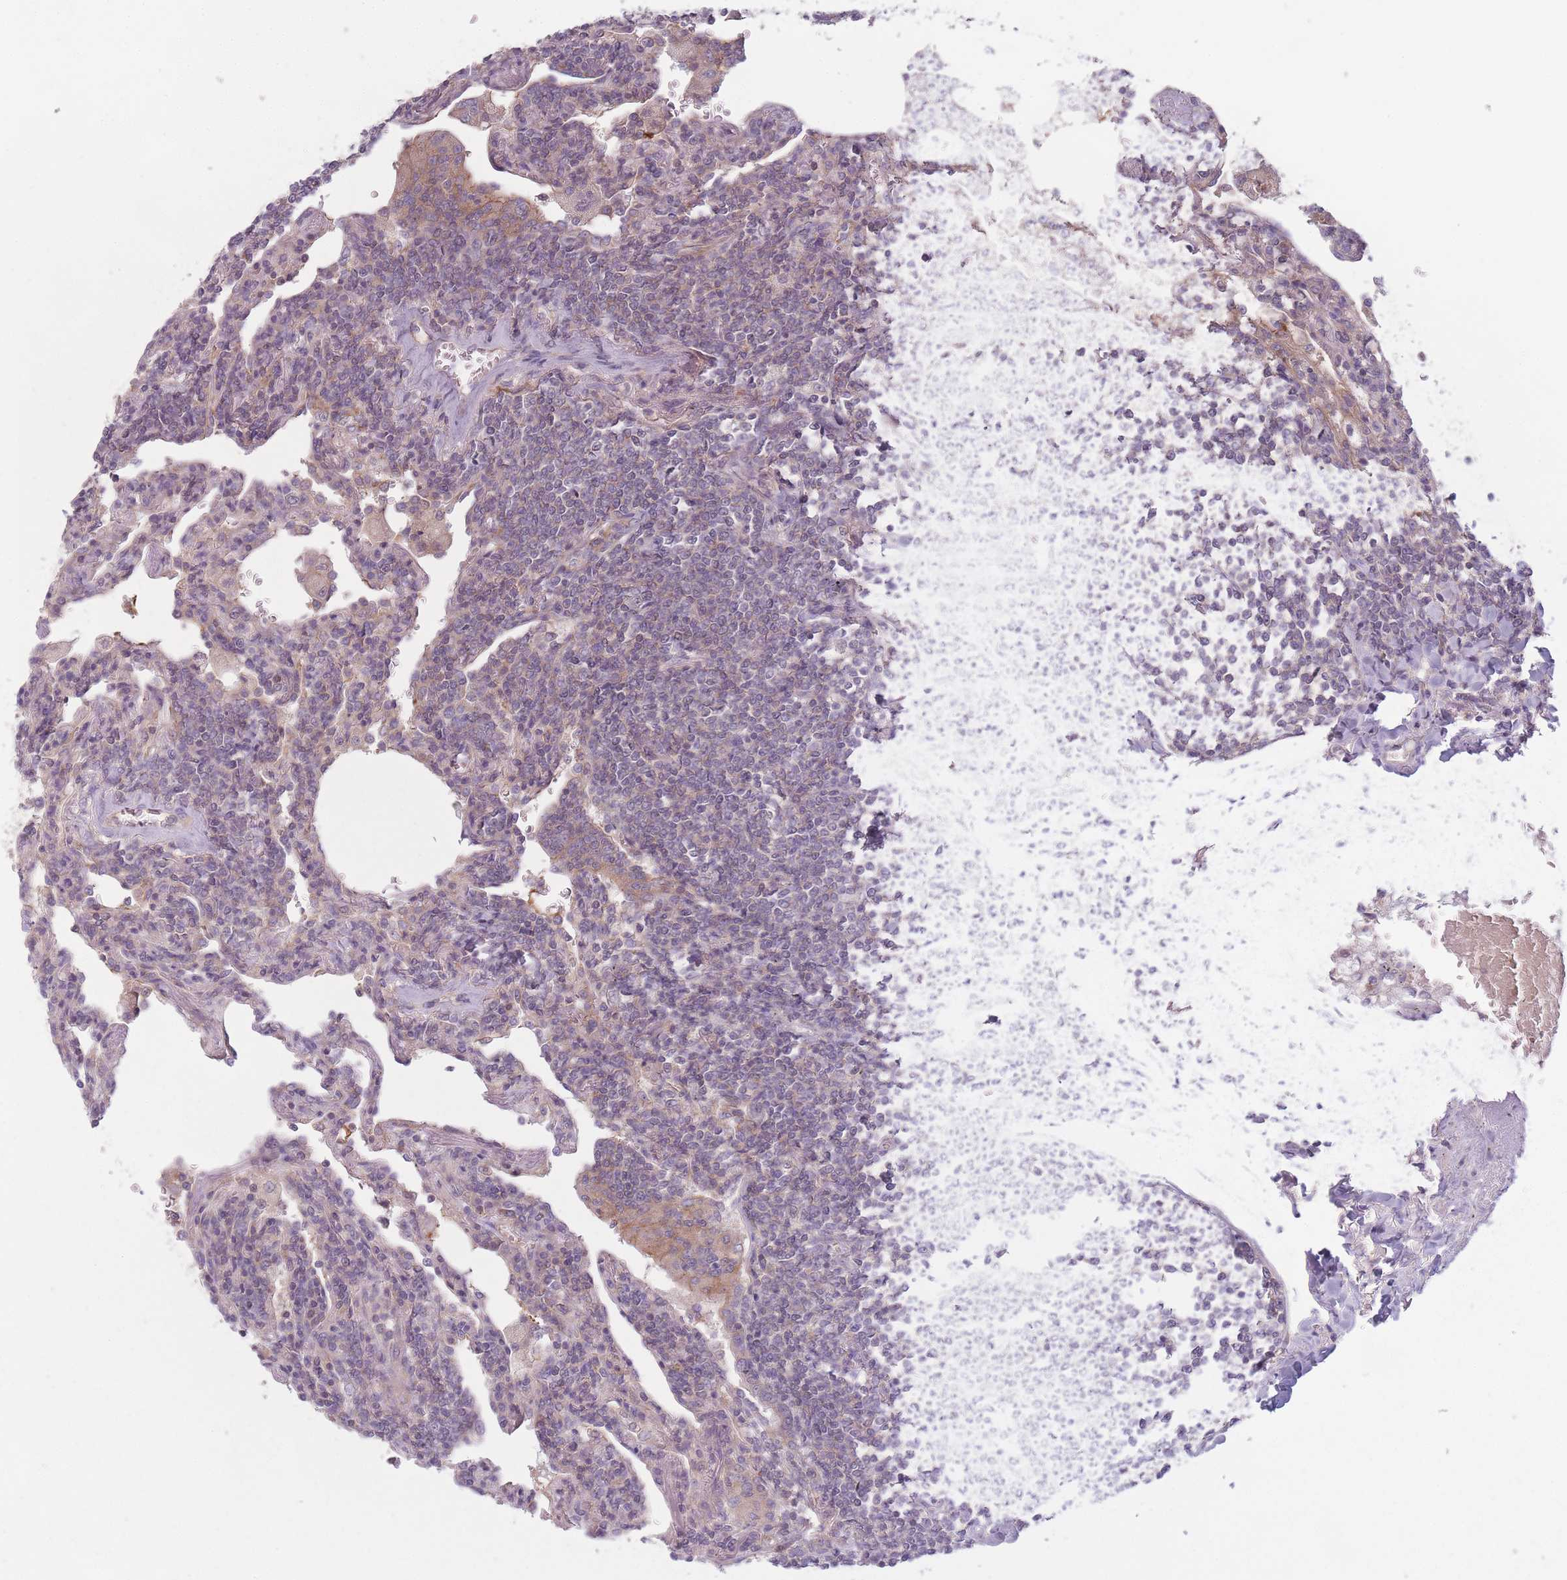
{"staining": {"intensity": "negative", "quantity": "none", "location": "none"}, "tissue": "lymphoma", "cell_type": "Tumor cells", "image_type": "cancer", "snomed": [{"axis": "morphology", "description": "Malignant lymphoma, non-Hodgkin's type, Low grade"}, {"axis": "topography", "description": "Lung"}], "caption": "Histopathology image shows no protein expression in tumor cells of lymphoma tissue. Brightfield microscopy of immunohistochemistry (IHC) stained with DAB (brown) and hematoxylin (blue), captured at high magnification.", "gene": "NT5DC2", "patient": {"sex": "female", "age": 71}}